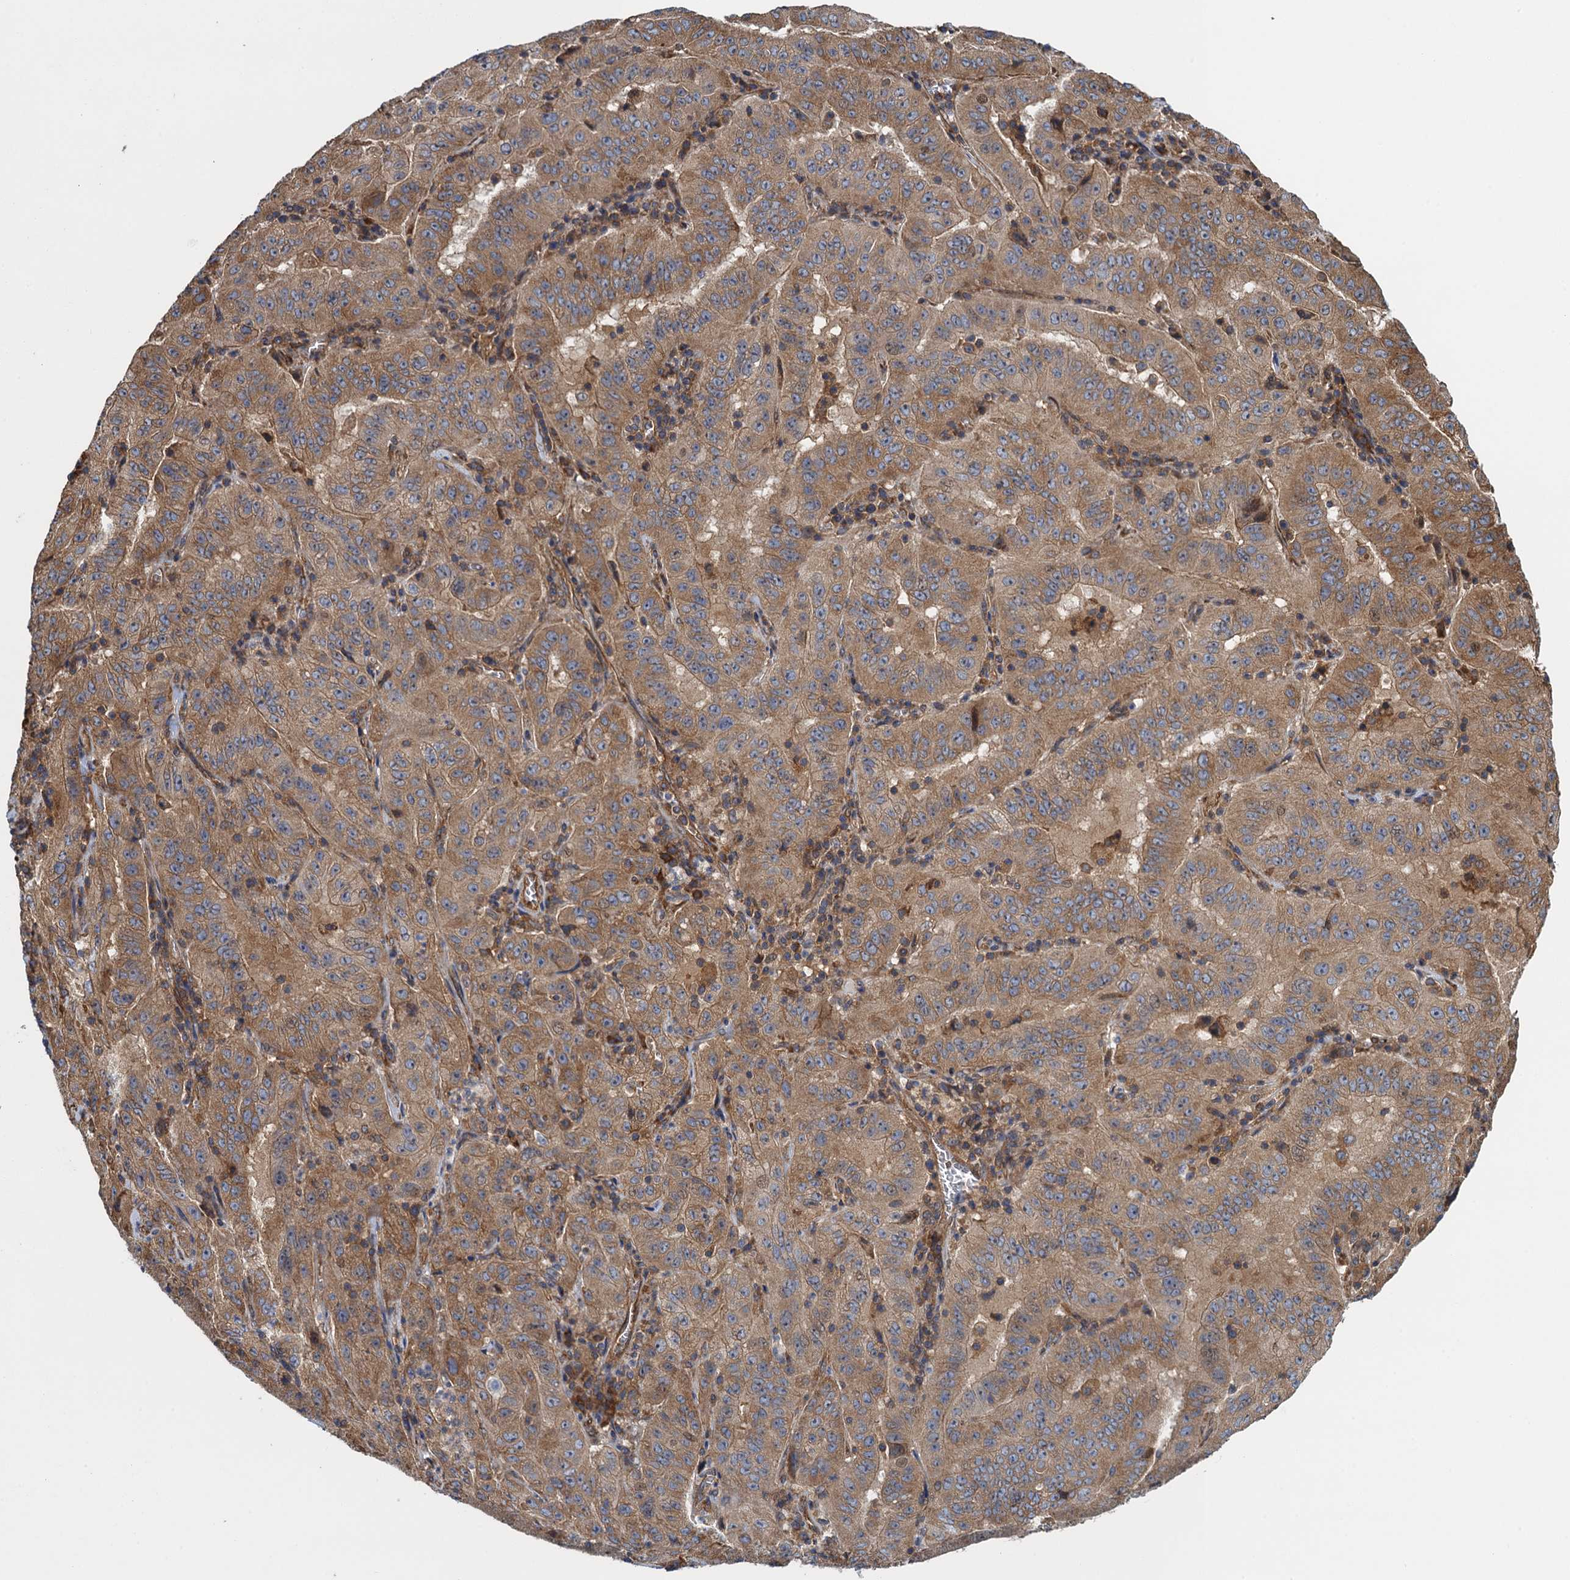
{"staining": {"intensity": "moderate", "quantity": ">75%", "location": "cytoplasmic/membranous"}, "tissue": "pancreatic cancer", "cell_type": "Tumor cells", "image_type": "cancer", "snomed": [{"axis": "morphology", "description": "Adenocarcinoma, NOS"}, {"axis": "topography", "description": "Pancreas"}], "caption": "DAB (3,3'-diaminobenzidine) immunohistochemical staining of pancreatic adenocarcinoma exhibits moderate cytoplasmic/membranous protein staining in approximately >75% of tumor cells.", "gene": "MDM1", "patient": {"sex": "male", "age": 63}}